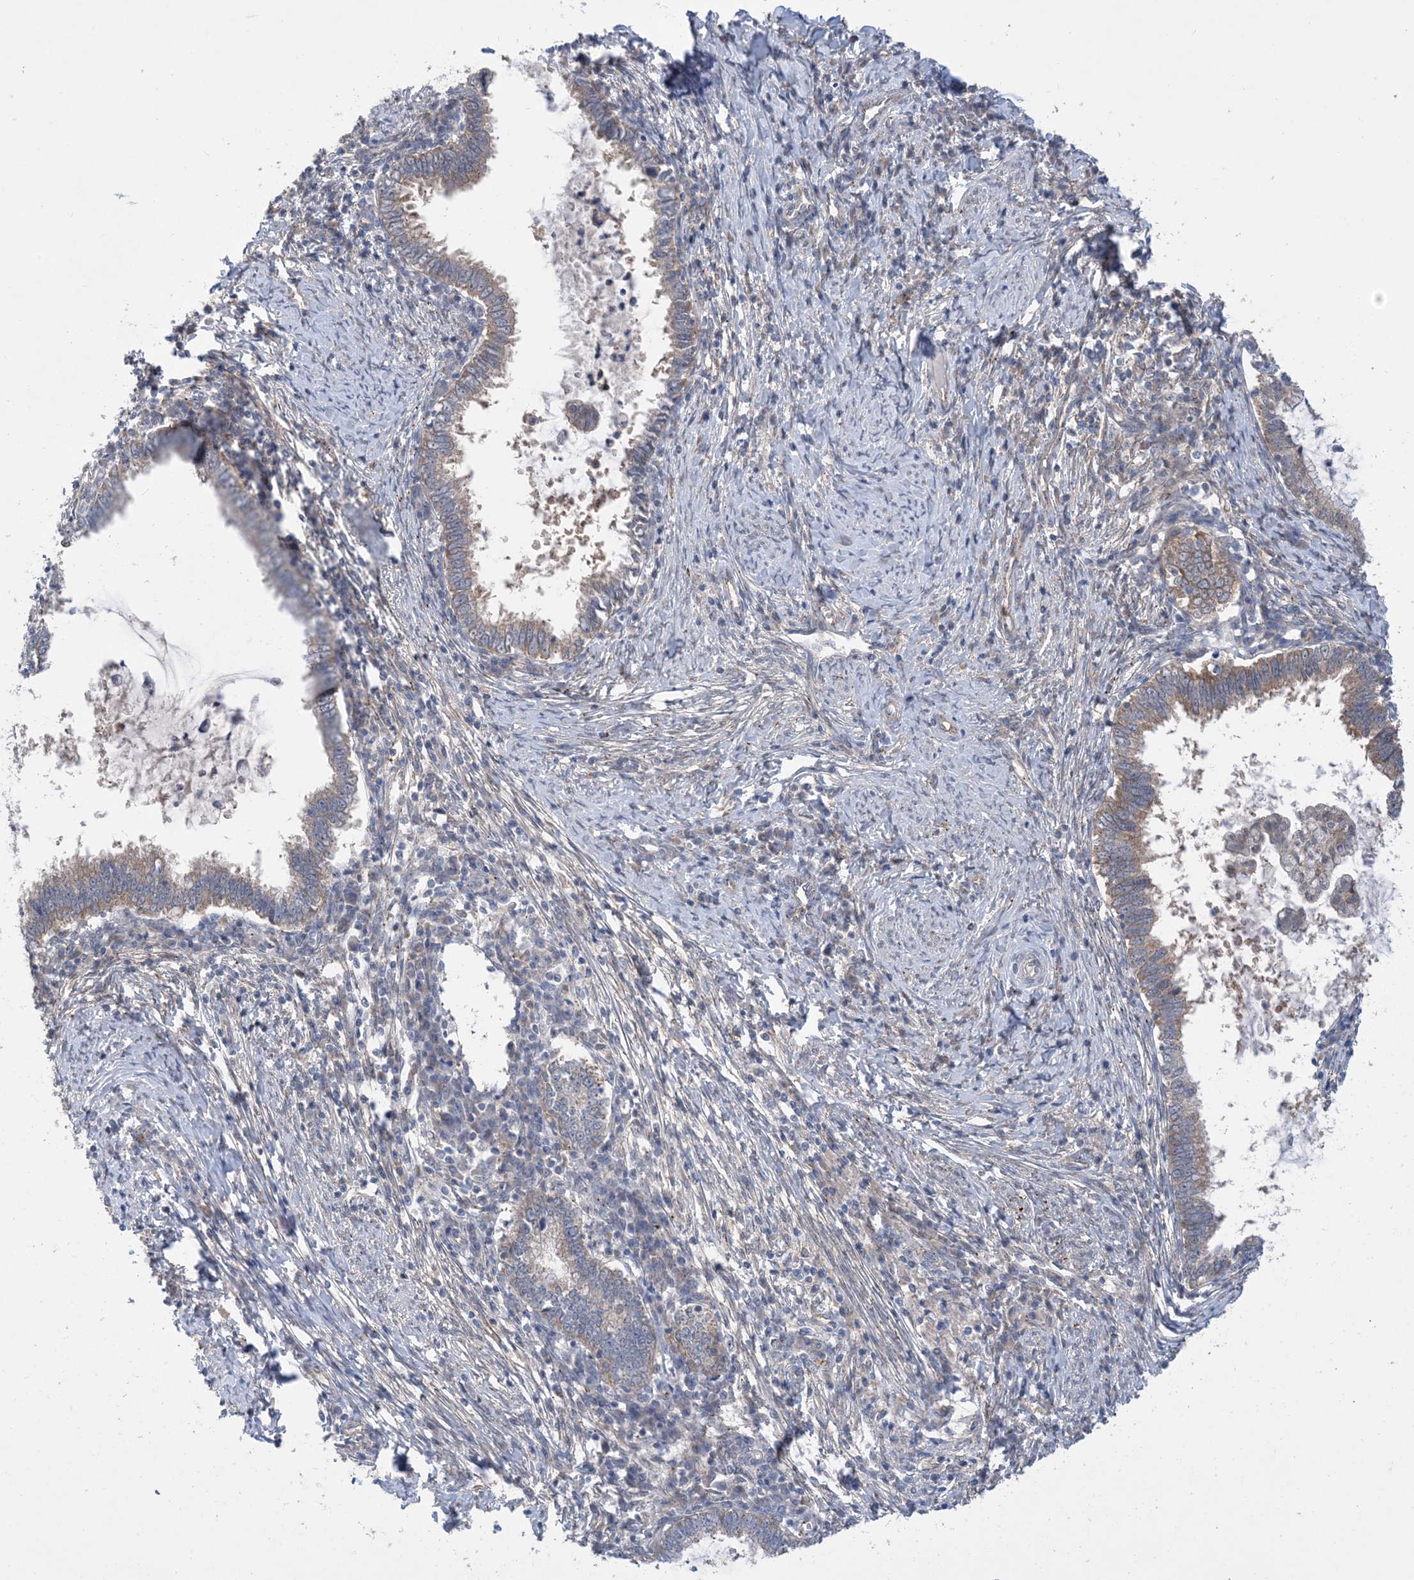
{"staining": {"intensity": "weak", "quantity": "25%-75%", "location": "cytoplasmic/membranous"}, "tissue": "cervical cancer", "cell_type": "Tumor cells", "image_type": "cancer", "snomed": [{"axis": "morphology", "description": "Adenocarcinoma, NOS"}, {"axis": "topography", "description": "Cervix"}], "caption": "The photomicrograph demonstrates a brown stain indicating the presence of a protein in the cytoplasmic/membranous of tumor cells in adenocarcinoma (cervical).", "gene": "EHBP1", "patient": {"sex": "female", "age": 36}}